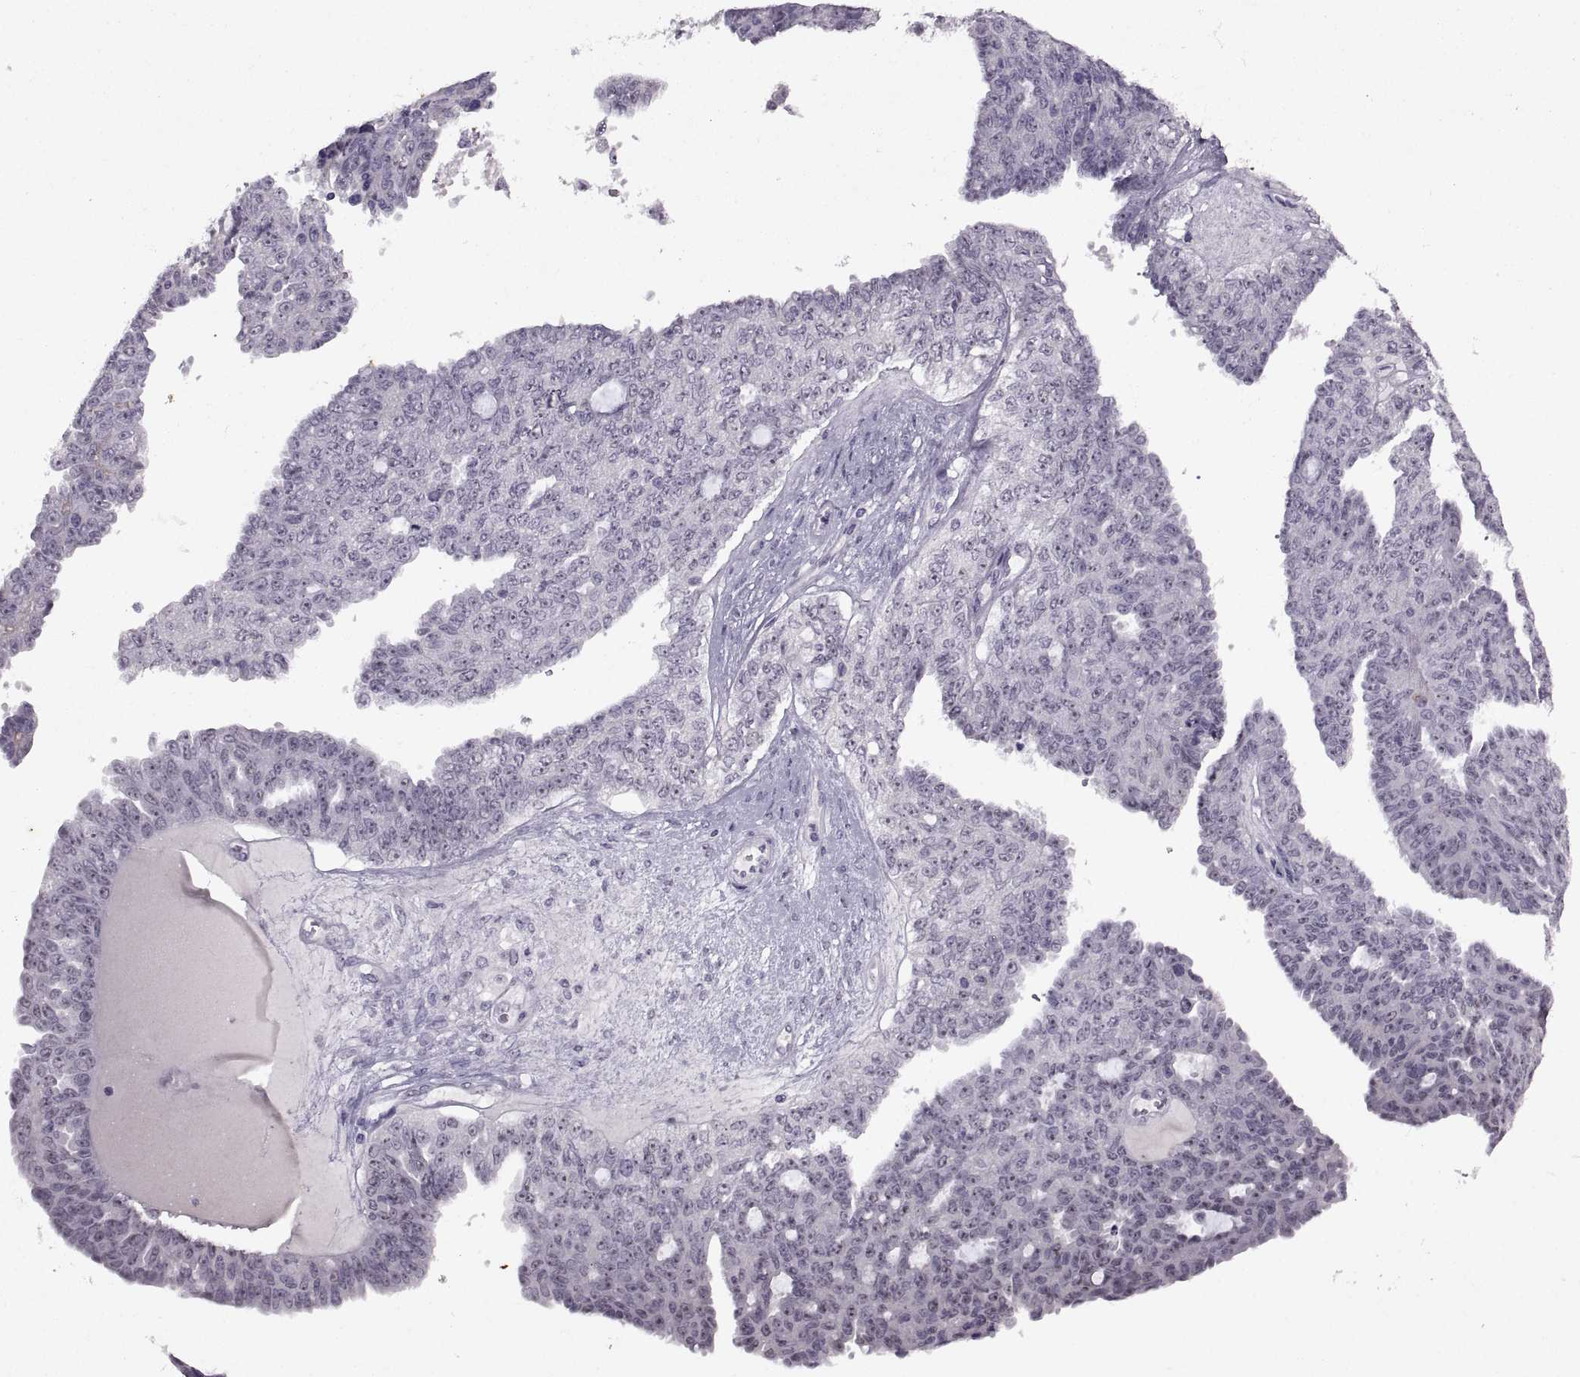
{"staining": {"intensity": "weak", "quantity": "<25%", "location": "nuclear"}, "tissue": "ovarian cancer", "cell_type": "Tumor cells", "image_type": "cancer", "snomed": [{"axis": "morphology", "description": "Cystadenocarcinoma, serous, NOS"}, {"axis": "topography", "description": "Ovary"}], "caption": "Serous cystadenocarcinoma (ovarian) was stained to show a protein in brown. There is no significant positivity in tumor cells.", "gene": "SINHCAF", "patient": {"sex": "female", "age": 71}}